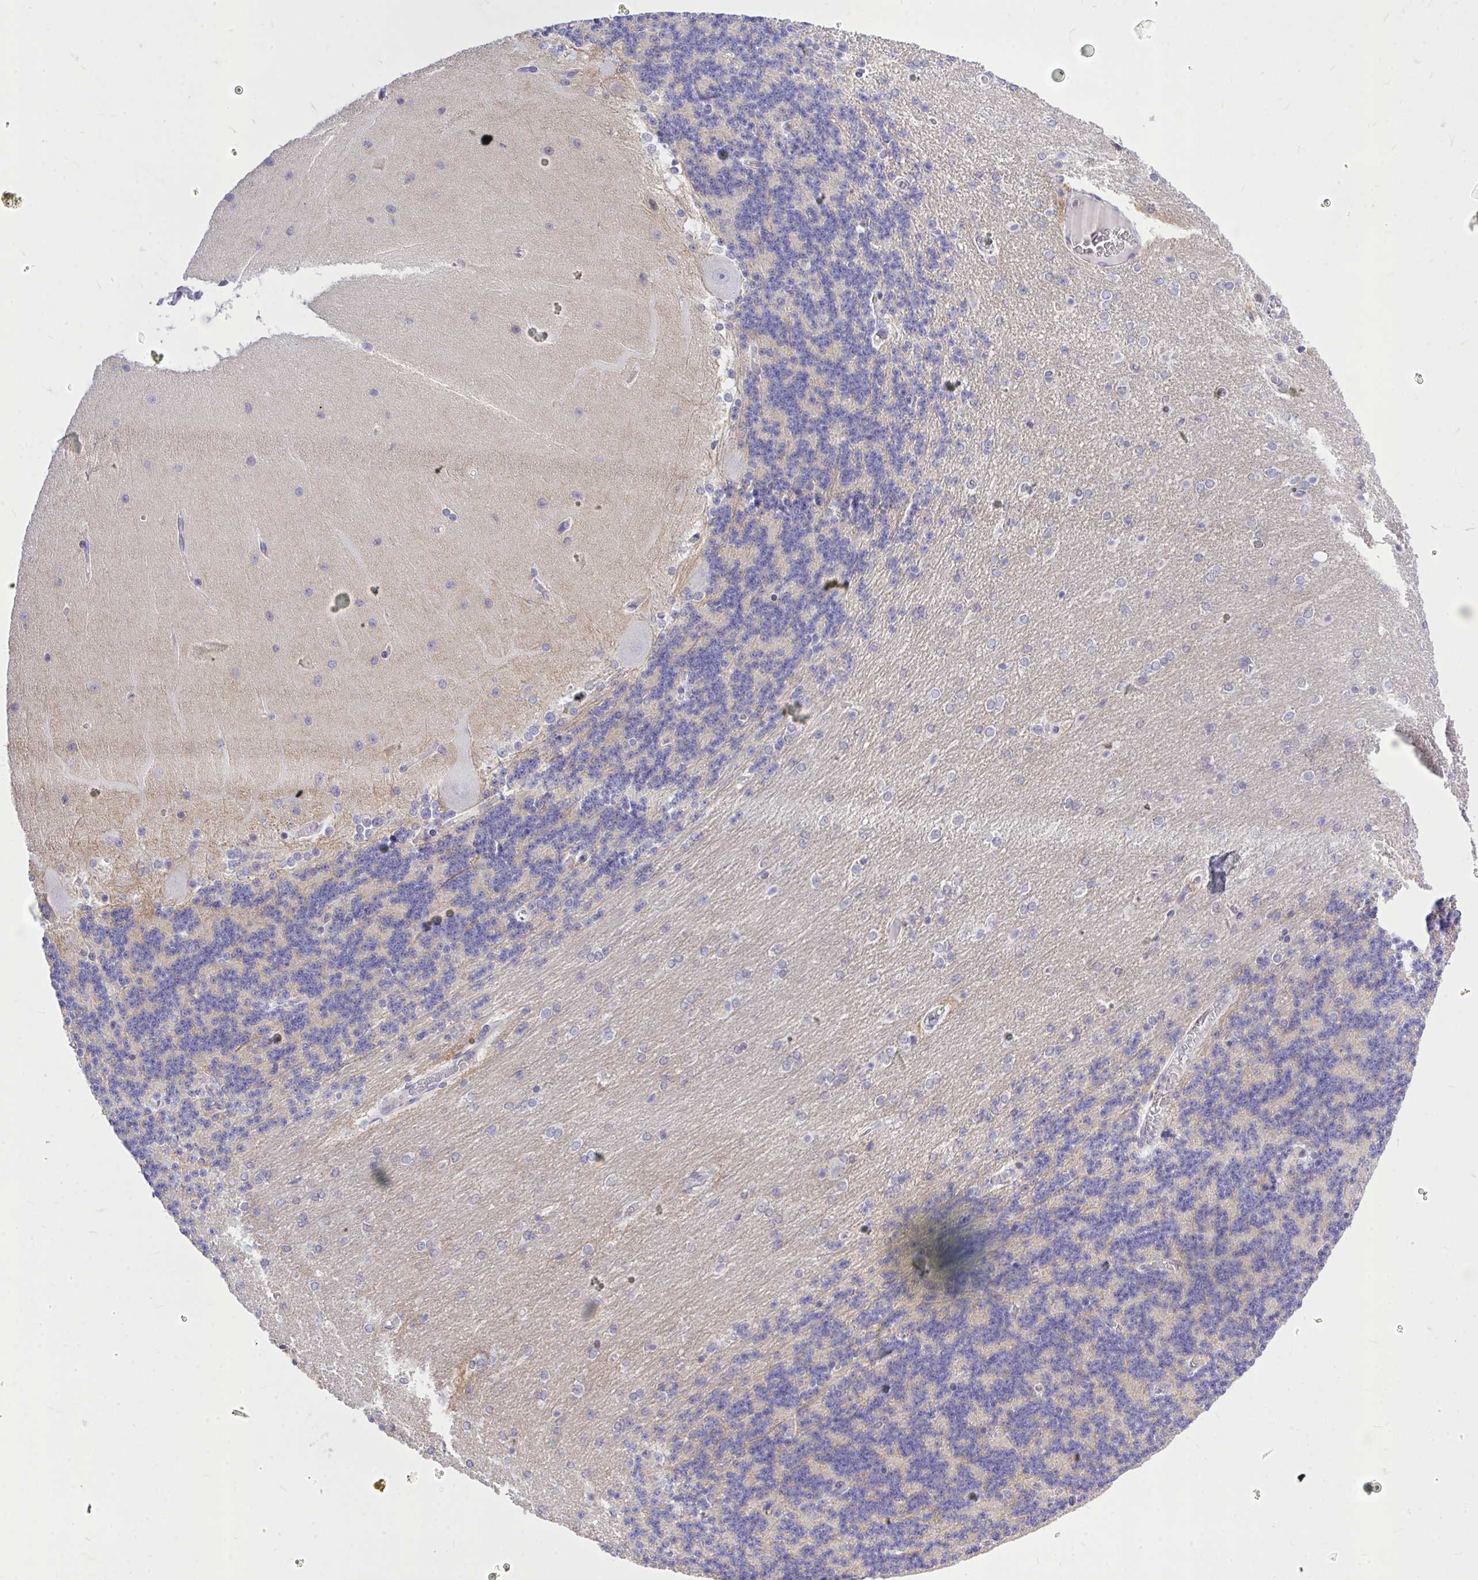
{"staining": {"intensity": "negative", "quantity": "none", "location": "none"}, "tissue": "cerebellum", "cell_type": "Cells in granular layer", "image_type": "normal", "snomed": [{"axis": "morphology", "description": "Normal tissue, NOS"}, {"axis": "topography", "description": "Cerebellum"}], "caption": "Photomicrograph shows no significant protein expression in cells in granular layer of unremarkable cerebellum. Nuclei are stained in blue.", "gene": "CXCL8", "patient": {"sex": "female", "age": 54}}